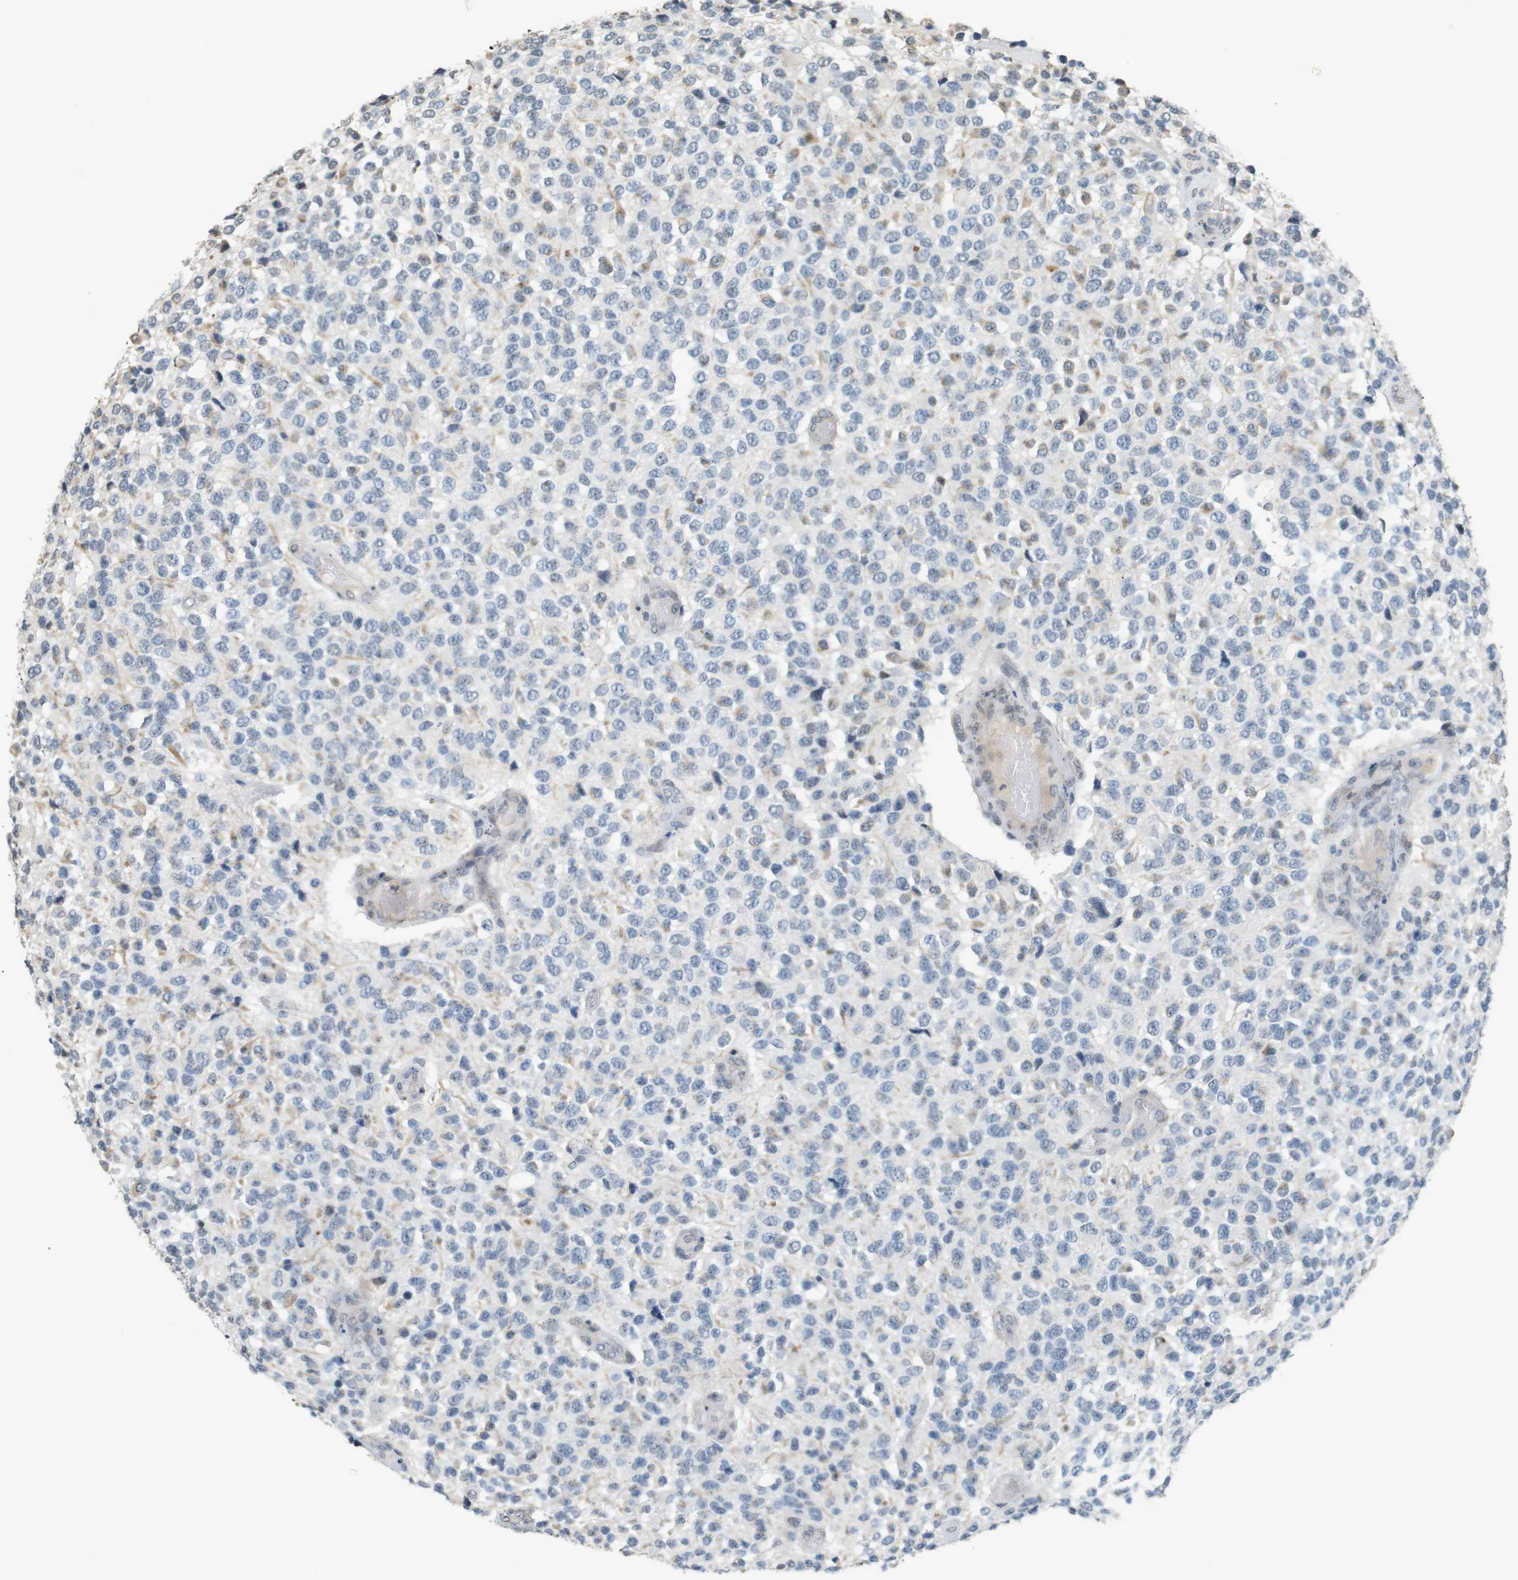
{"staining": {"intensity": "negative", "quantity": "none", "location": "none"}, "tissue": "glioma", "cell_type": "Tumor cells", "image_type": "cancer", "snomed": [{"axis": "morphology", "description": "Glioma, malignant, High grade"}, {"axis": "topography", "description": "pancreas cauda"}], "caption": "An IHC histopathology image of malignant high-grade glioma is shown. There is no staining in tumor cells of malignant high-grade glioma.", "gene": "FZD10", "patient": {"sex": "male", "age": 60}}